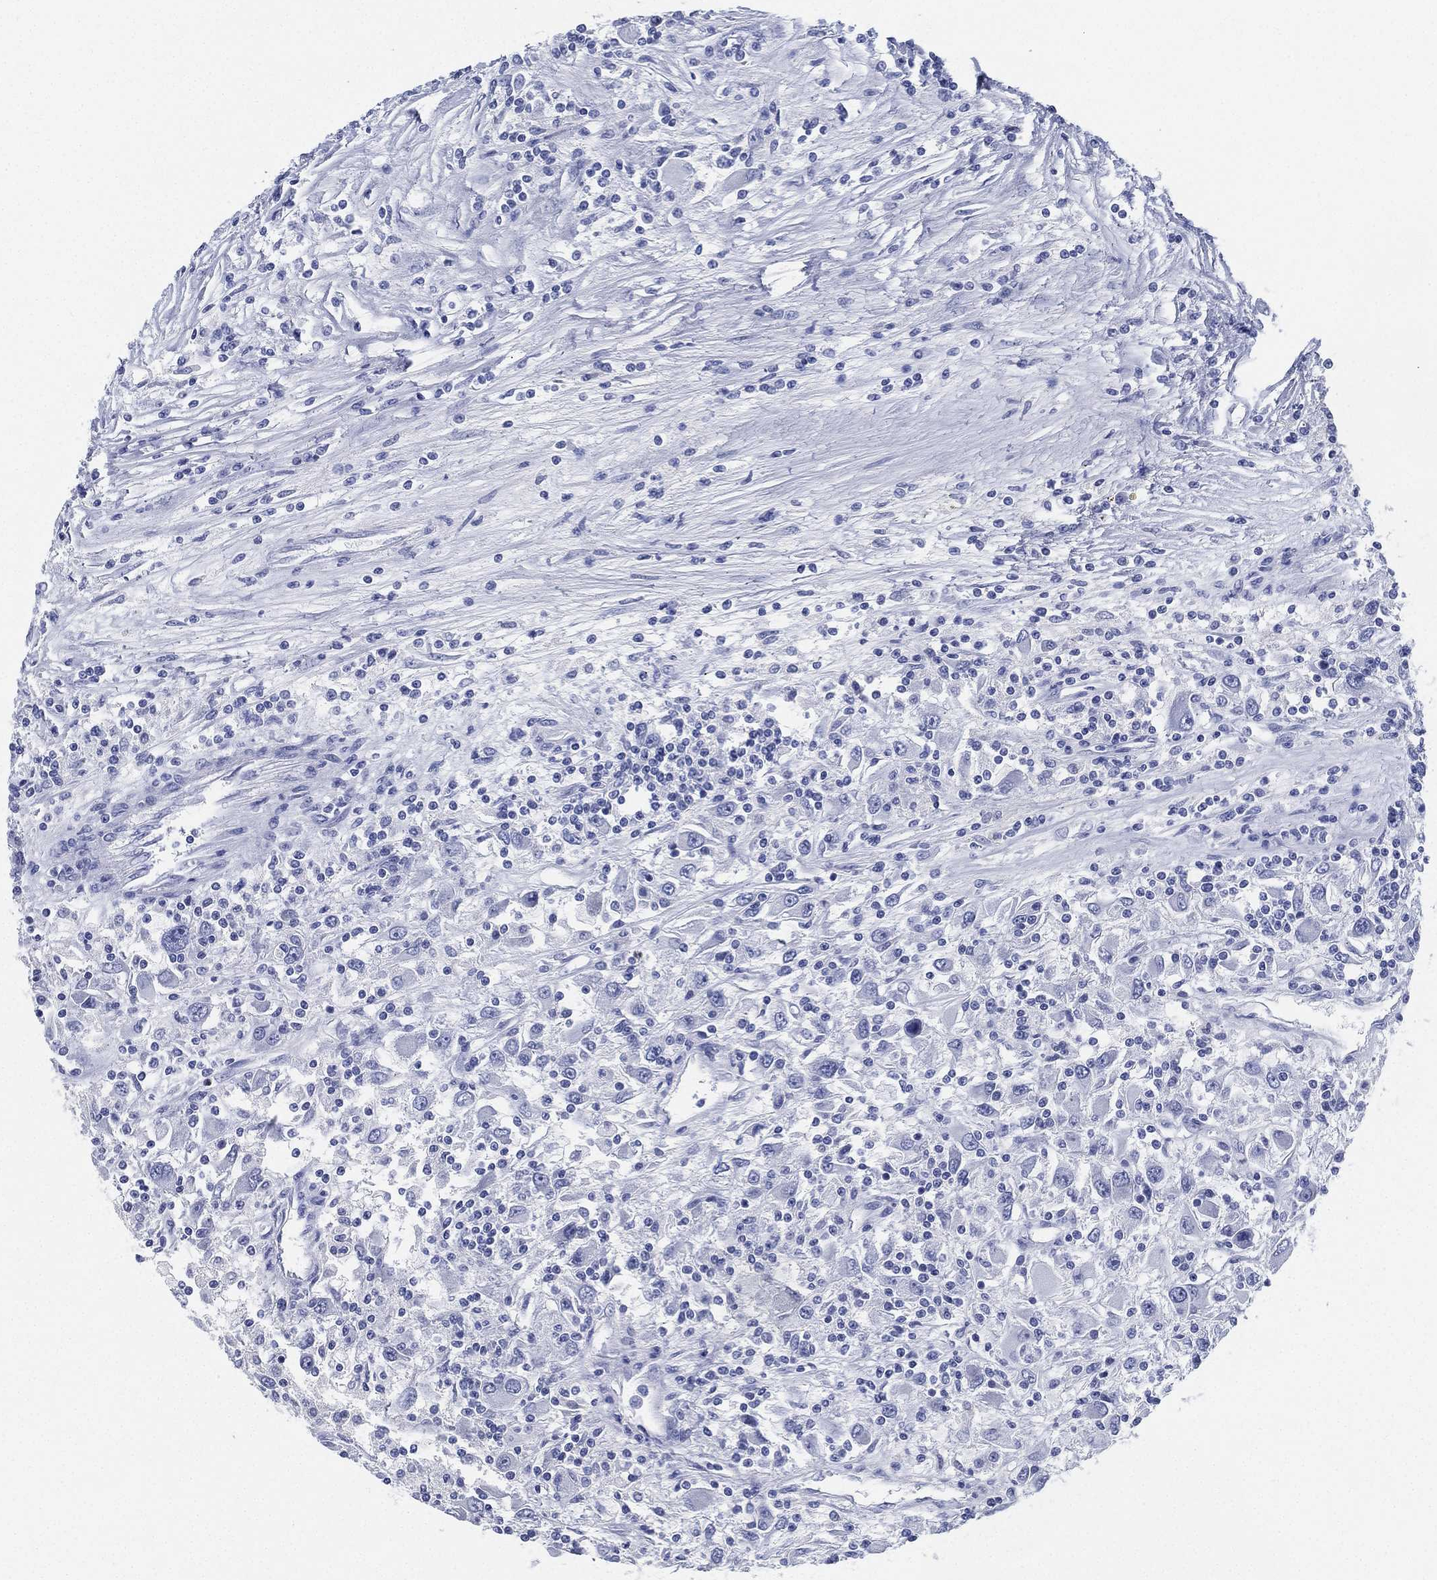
{"staining": {"intensity": "negative", "quantity": "none", "location": "none"}, "tissue": "renal cancer", "cell_type": "Tumor cells", "image_type": "cancer", "snomed": [{"axis": "morphology", "description": "Adenocarcinoma, NOS"}, {"axis": "topography", "description": "Kidney"}], "caption": "This is a photomicrograph of immunohistochemistry (IHC) staining of renal adenocarcinoma, which shows no staining in tumor cells.", "gene": "DEFB121", "patient": {"sex": "female", "age": 67}}